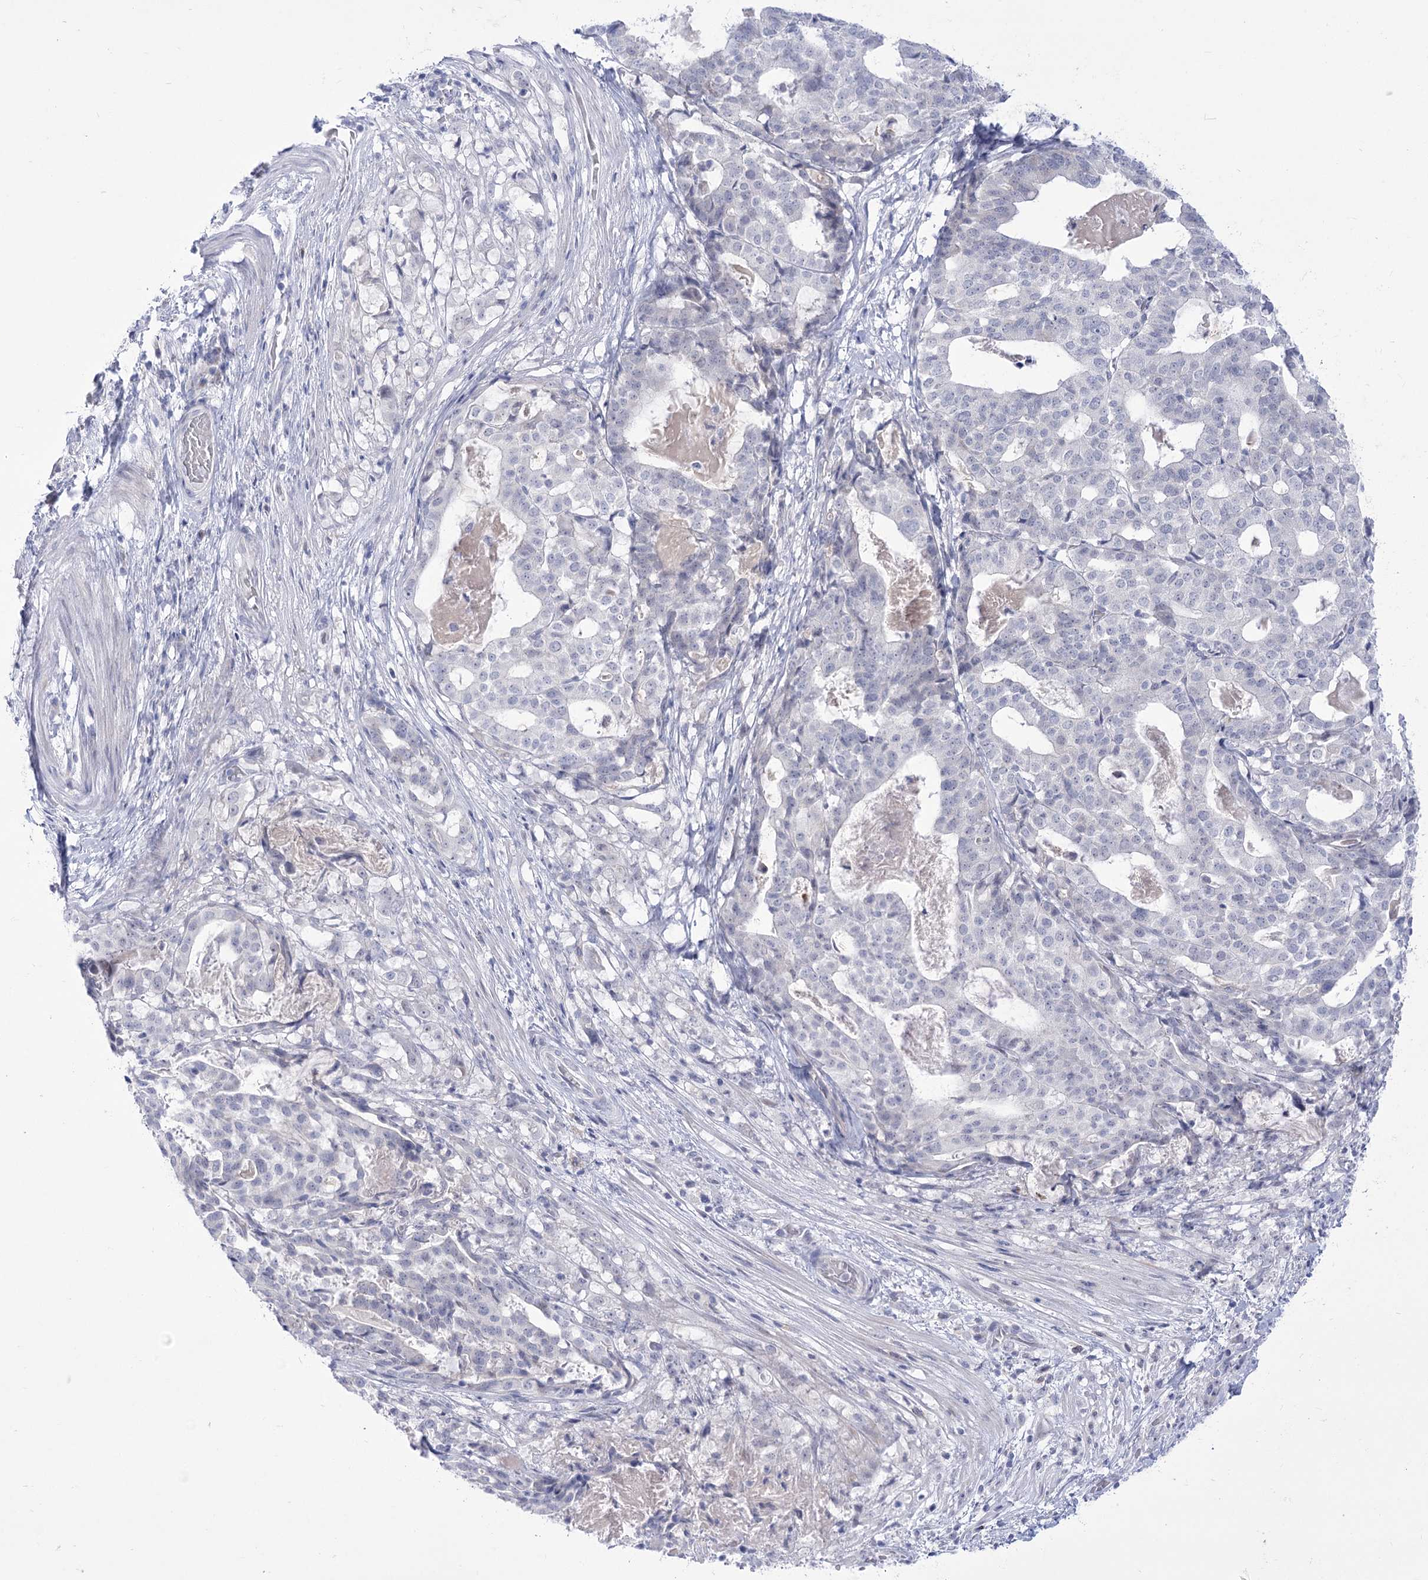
{"staining": {"intensity": "negative", "quantity": "none", "location": "none"}, "tissue": "stomach cancer", "cell_type": "Tumor cells", "image_type": "cancer", "snomed": [{"axis": "morphology", "description": "Adenocarcinoma, NOS"}, {"axis": "topography", "description": "Stomach"}], "caption": "IHC histopathology image of stomach cancer stained for a protein (brown), which shows no expression in tumor cells. The staining was performed using DAB to visualize the protein expression in brown, while the nuclei were stained in blue with hematoxylin (Magnification: 20x).", "gene": "BEND7", "patient": {"sex": "male", "age": 48}}